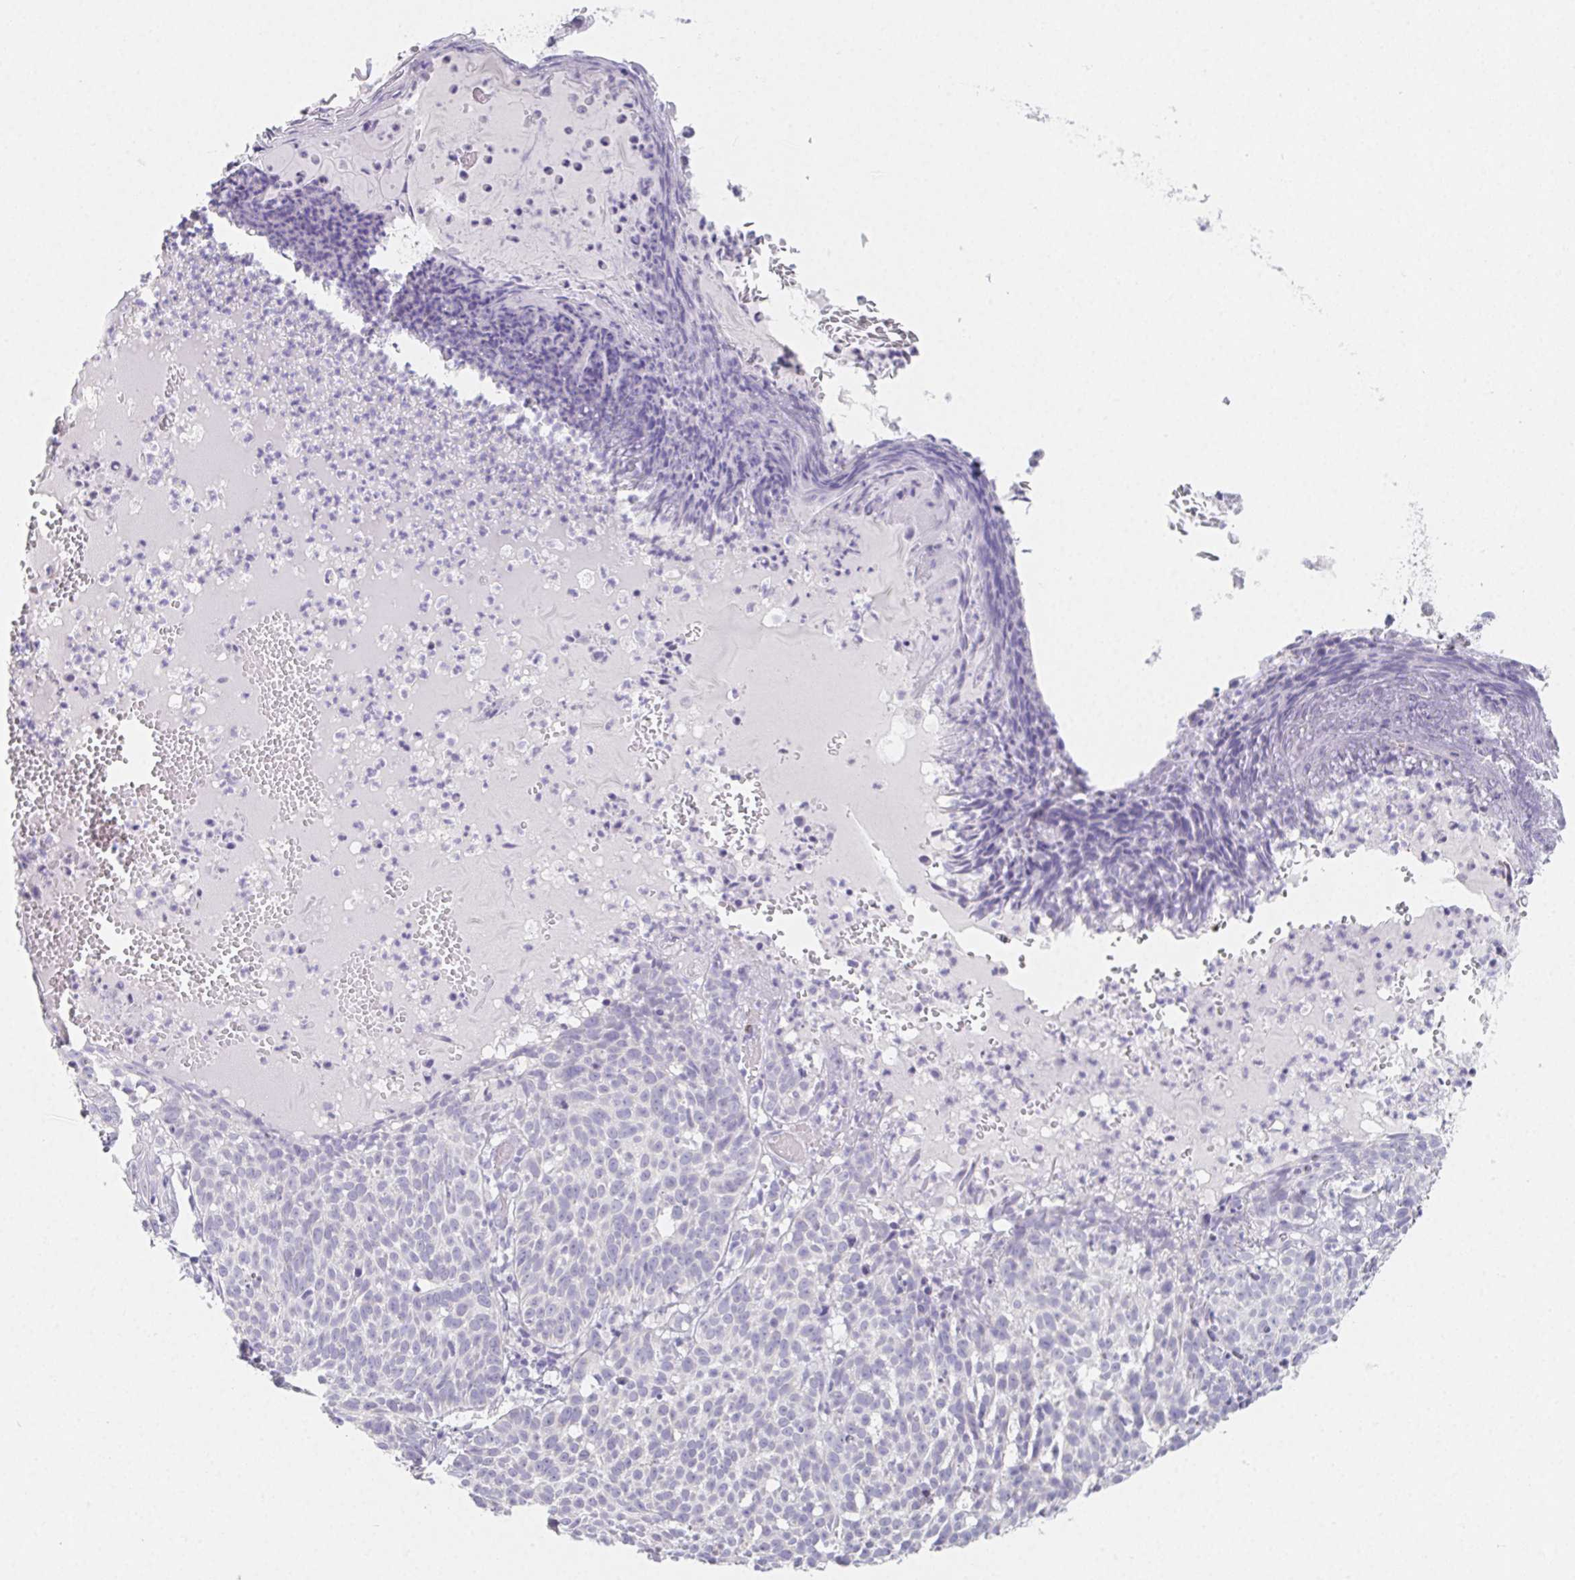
{"staining": {"intensity": "negative", "quantity": "none", "location": "none"}, "tissue": "skin cancer", "cell_type": "Tumor cells", "image_type": "cancer", "snomed": [{"axis": "morphology", "description": "Basal cell carcinoma"}, {"axis": "topography", "description": "Skin"}], "caption": "The immunohistochemistry (IHC) histopathology image has no significant positivity in tumor cells of skin basal cell carcinoma tissue.", "gene": "GLIPR1L1", "patient": {"sex": "male", "age": 90}}